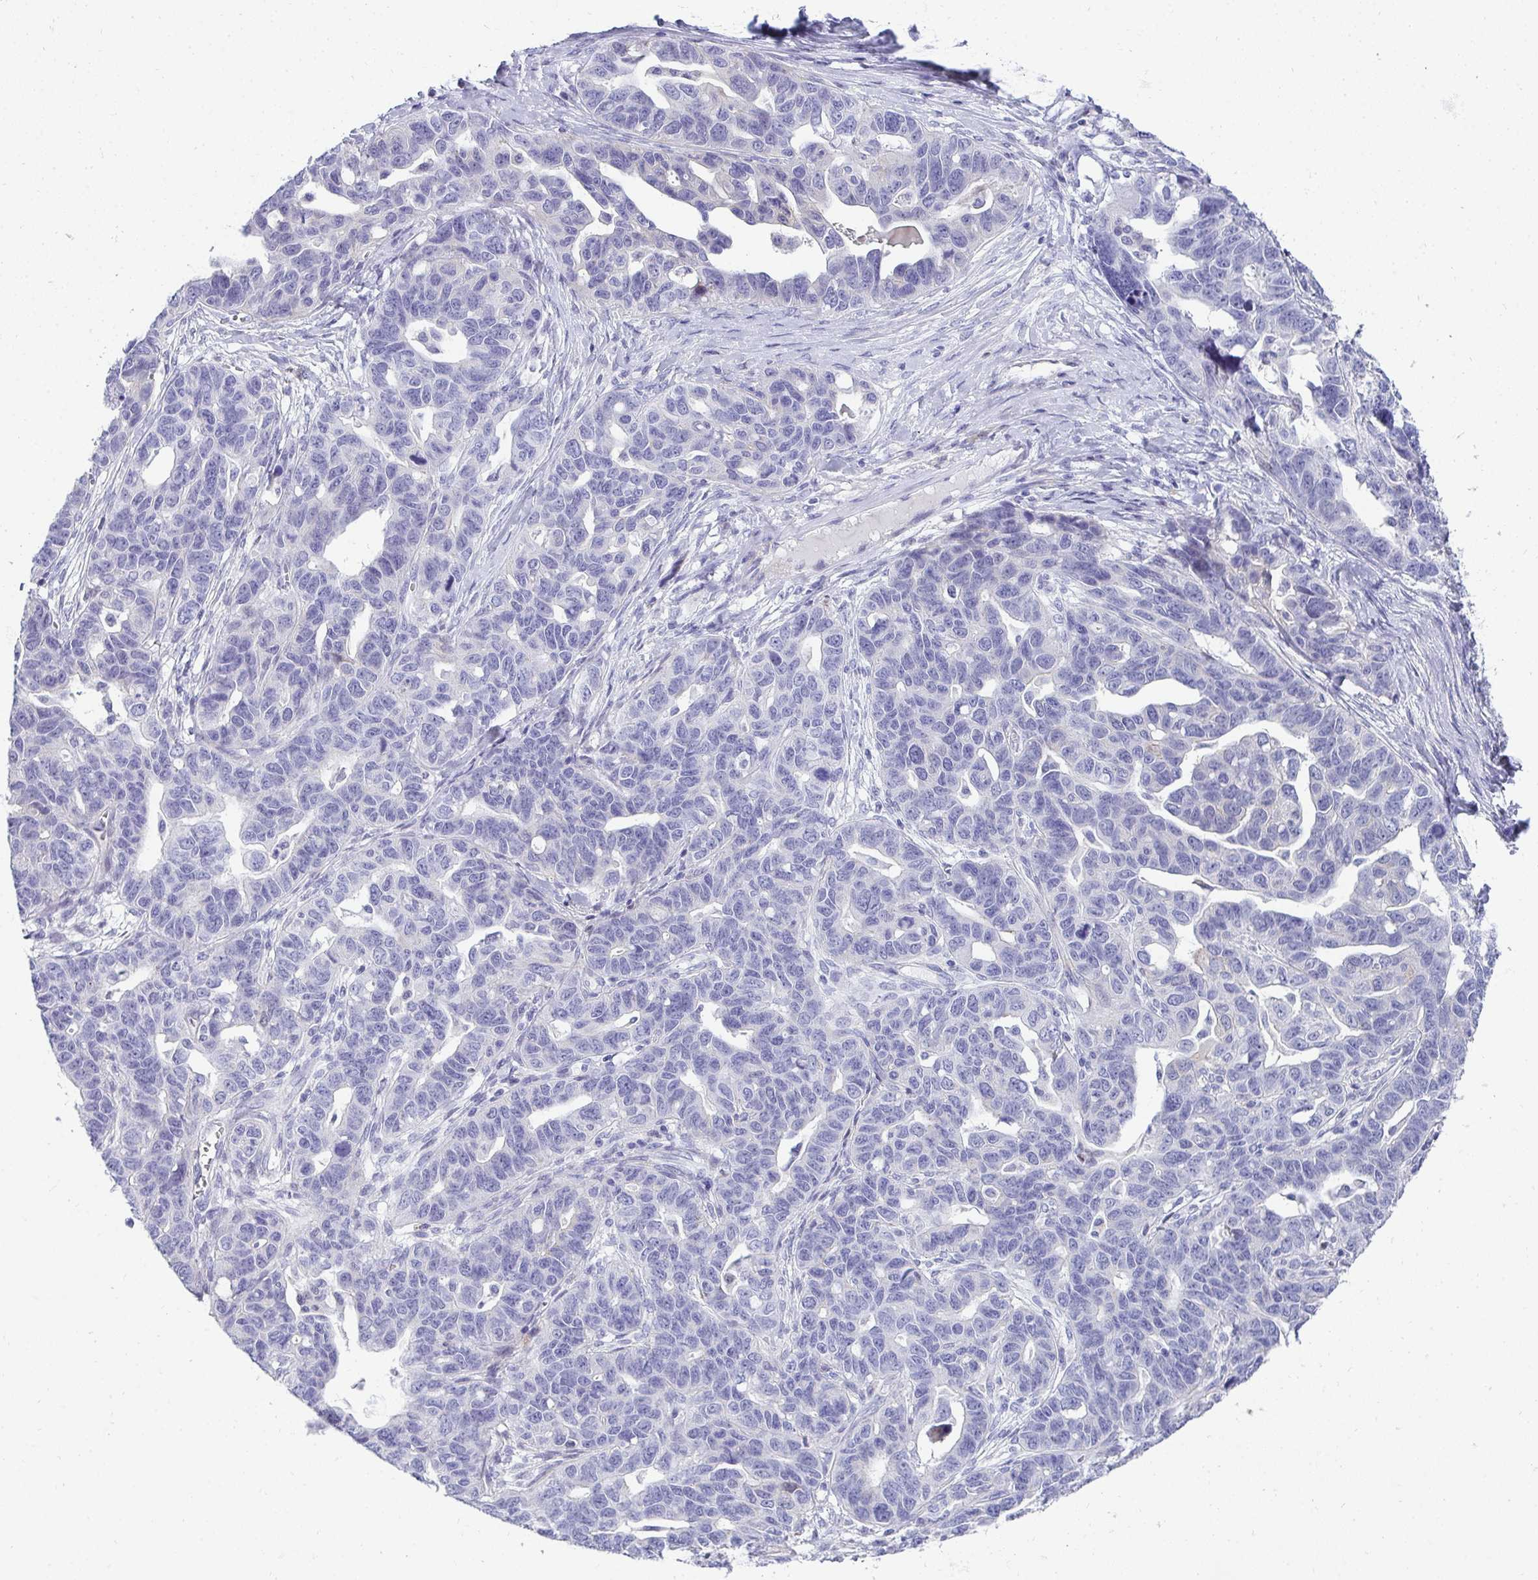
{"staining": {"intensity": "negative", "quantity": "none", "location": "none"}, "tissue": "ovarian cancer", "cell_type": "Tumor cells", "image_type": "cancer", "snomed": [{"axis": "morphology", "description": "Cystadenocarcinoma, serous, NOS"}, {"axis": "topography", "description": "Ovary"}], "caption": "Immunohistochemistry photomicrograph of ovarian cancer (serous cystadenocarcinoma) stained for a protein (brown), which demonstrates no expression in tumor cells.", "gene": "AK5", "patient": {"sex": "female", "age": 69}}